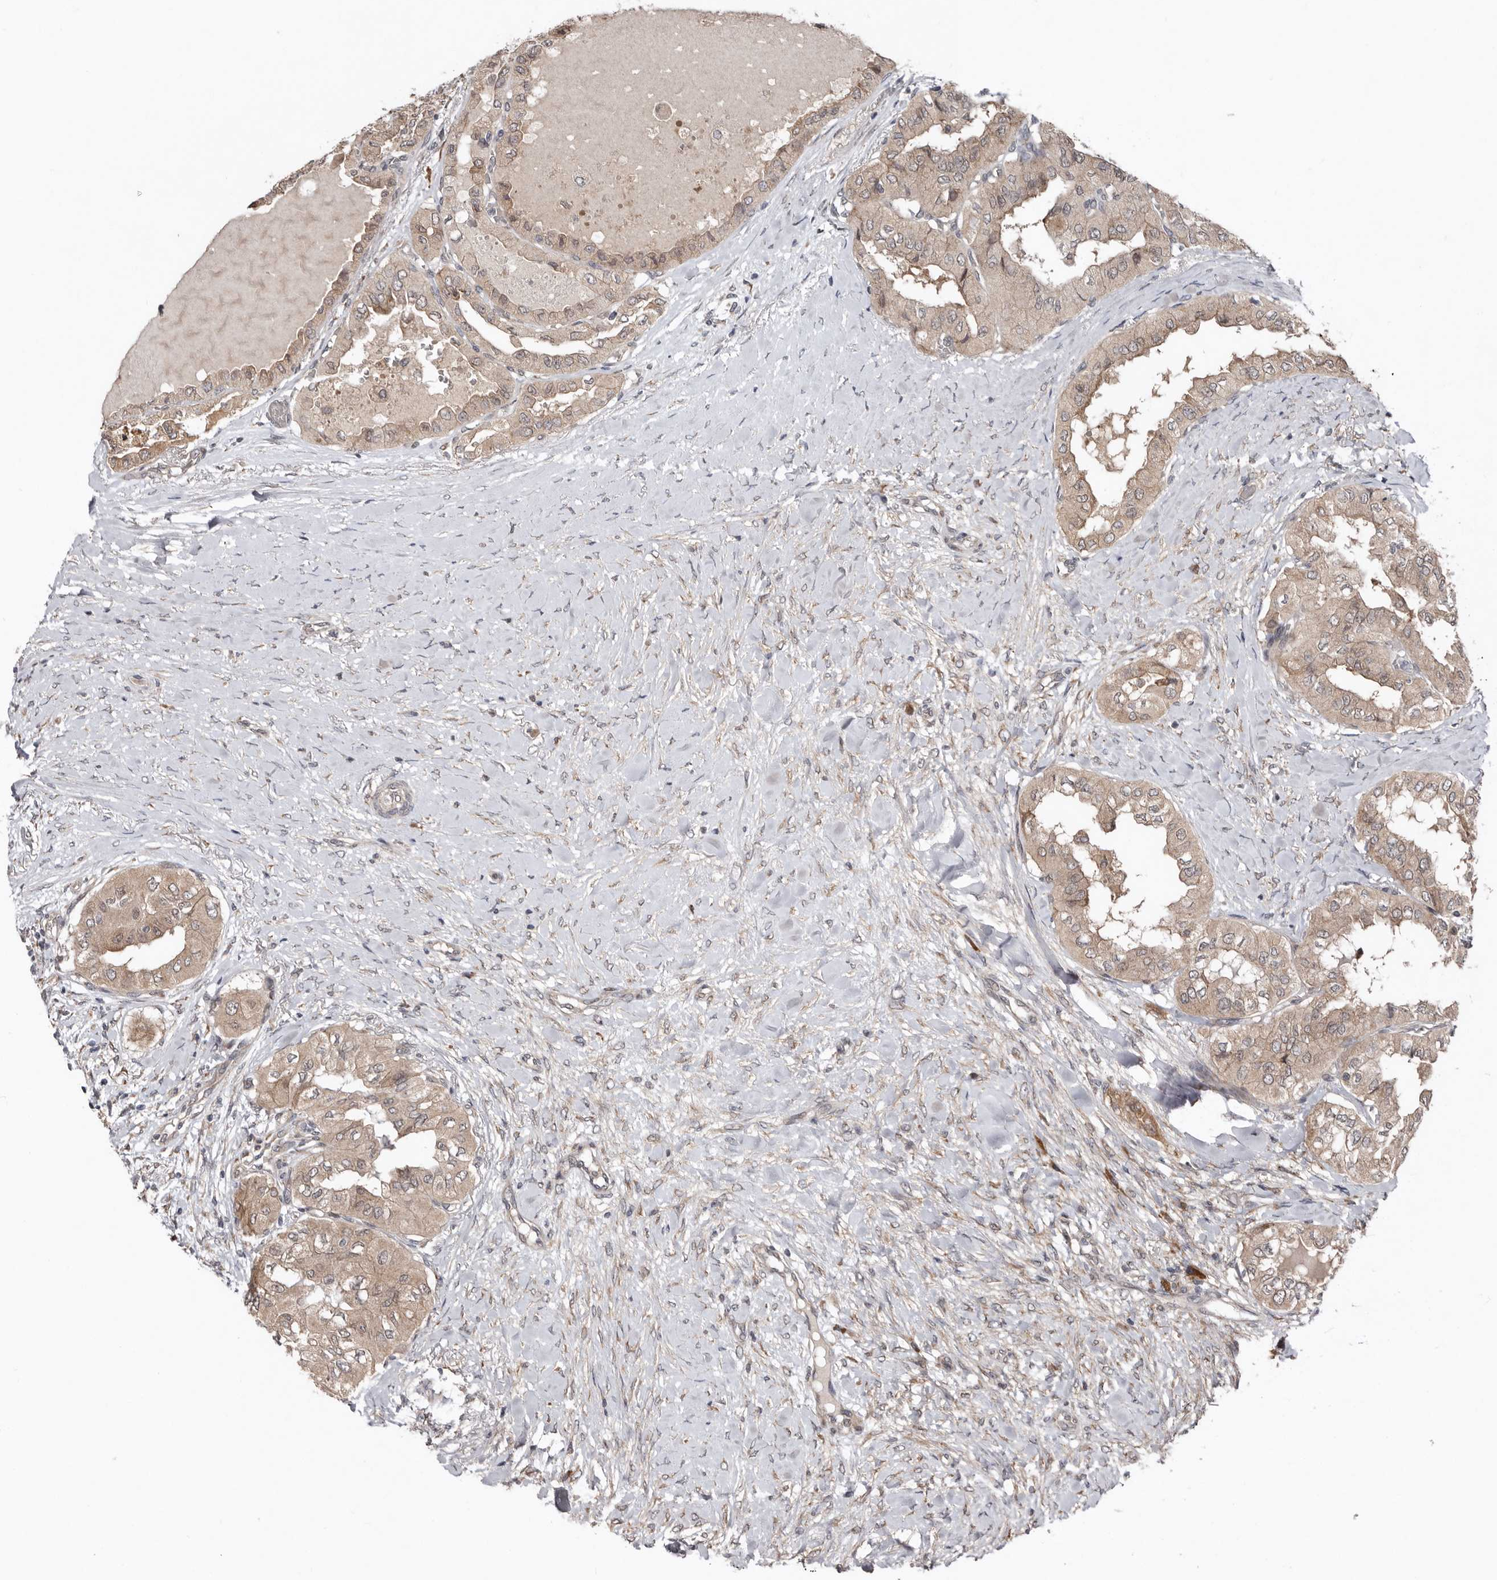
{"staining": {"intensity": "weak", "quantity": ">75%", "location": "cytoplasmic/membranous"}, "tissue": "thyroid cancer", "cell_type": "Tumor cells", "image_type": "cancer", "snomed": [{"axis": "morphology", "description": "Papillary adenocarcinoma, NOS"}, {"axis": "topography", "description": "Thyroid gland"}], "caption": "Immunohistochemistry (IHC) image of human thyroid cancer (papillary adenocarcinoma) stained for a protein (brown), which demonstrates low levels of weak cytoplasmic/membranous staining in approximately >75% of tumor cells.", "gene": "CHML", "patient": {"sex": "female", "age": 59}}